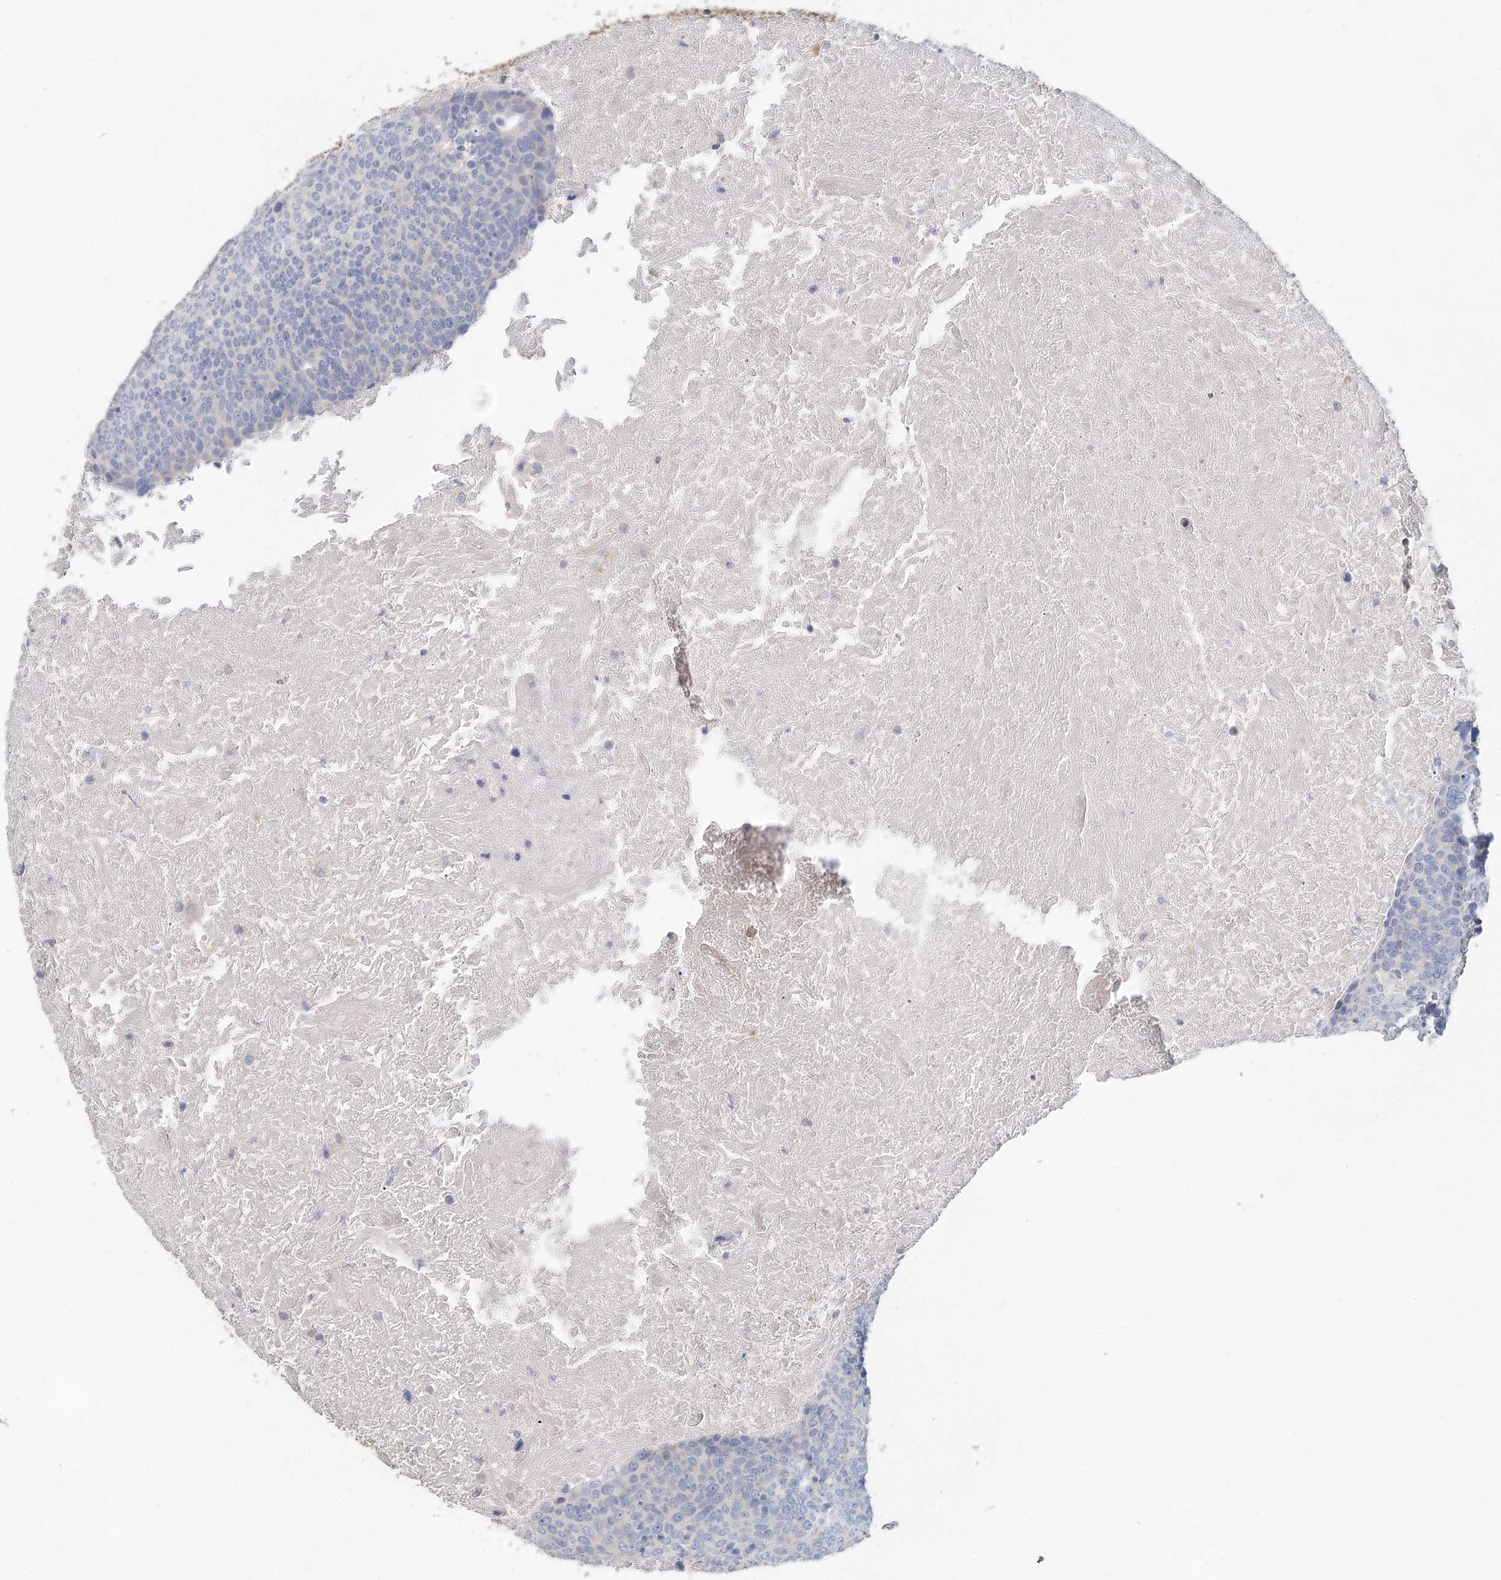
{"staining": {"intensity": "negative", "quantity": "none", "location": "none"}, "tissue": "head and neck cancer", "cell_type": "Tumor cells", "image_type": "cancer", "snomed": [{"axis": "morphology", "description": "Squamous cell carcinoma, NOS"}, {"axis": "morphology", "description": "Squamous cell carcinoma, metastatic, NOS"}, {"axis": "topography", "description": "Lymph node"}, {"axis": "topography", "description": "Head-Neck"}], "caption": "An immunohistochemistry (IHC) micrograph of head and neck cancer (metastatic squamous cell carcinoma) is shown. There is no staining in tumor cells of head and neck cancer (metastatic squamous cell carcinoma).", "gene": "MYL6B", "patient": {"sex": "male", "age": 62}}